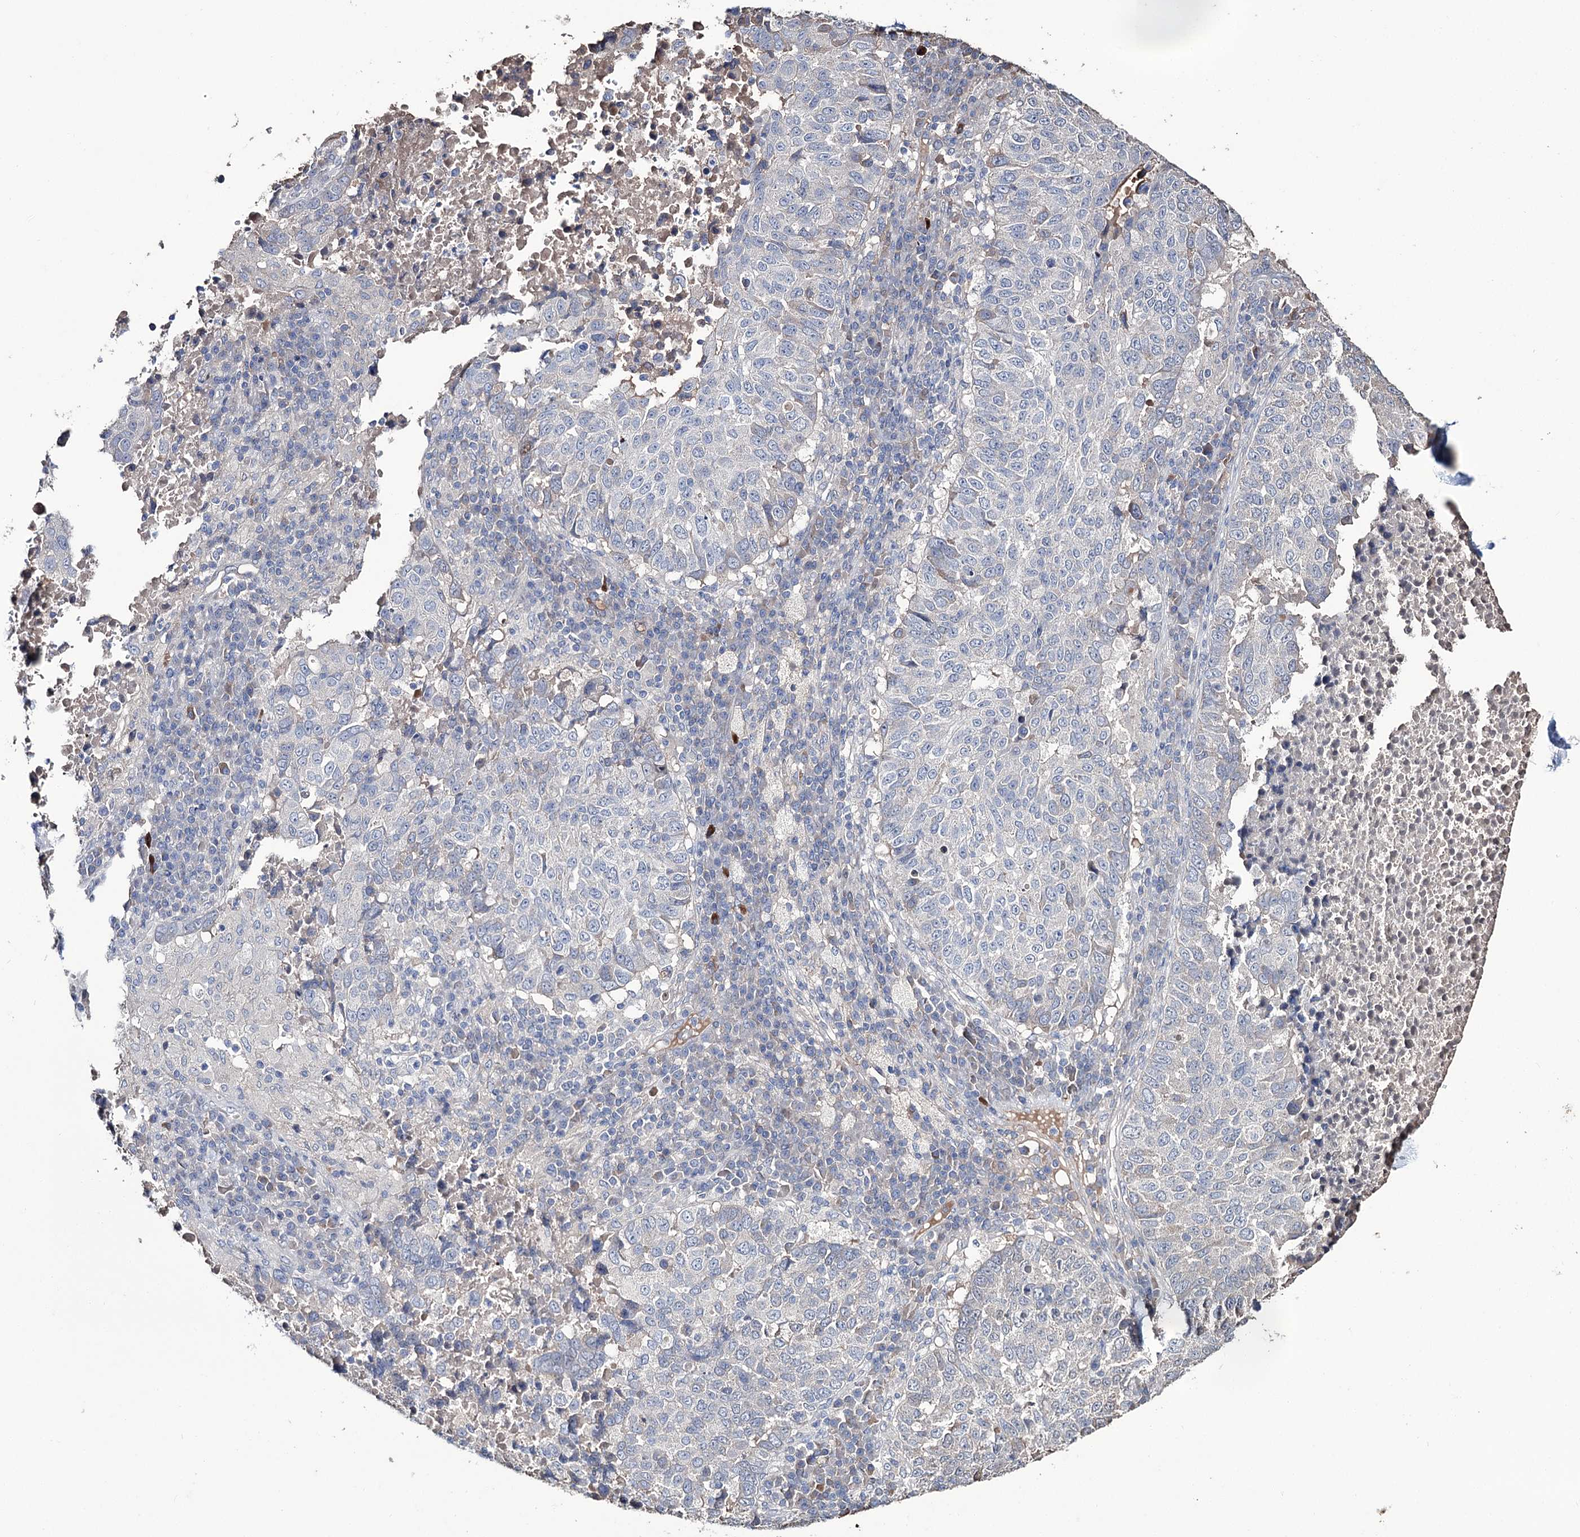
{"staining": {"intensity": "negative", "quantity": "none", "location": "none"}, "tissue": "lung cancer", "cell_type": "Tumor cells", "image_type": "cancer", "snomed": [{"axis": "morphology", "description": "Squamous cell carcinoma, NOS"}, {"axis": "topography", "description": "Lung"}], "caption": "DAB (3,3'-diaminobenzidine) immunohistochemical staining of lung cancer (squamous cell carcinoma) shows no significant positivity in tumor cells. (DAB immunohistochemistry with hematoxylin counter stain).", "gene": "EPB41L5", "patient": {"sex": "male", "age": 73}}